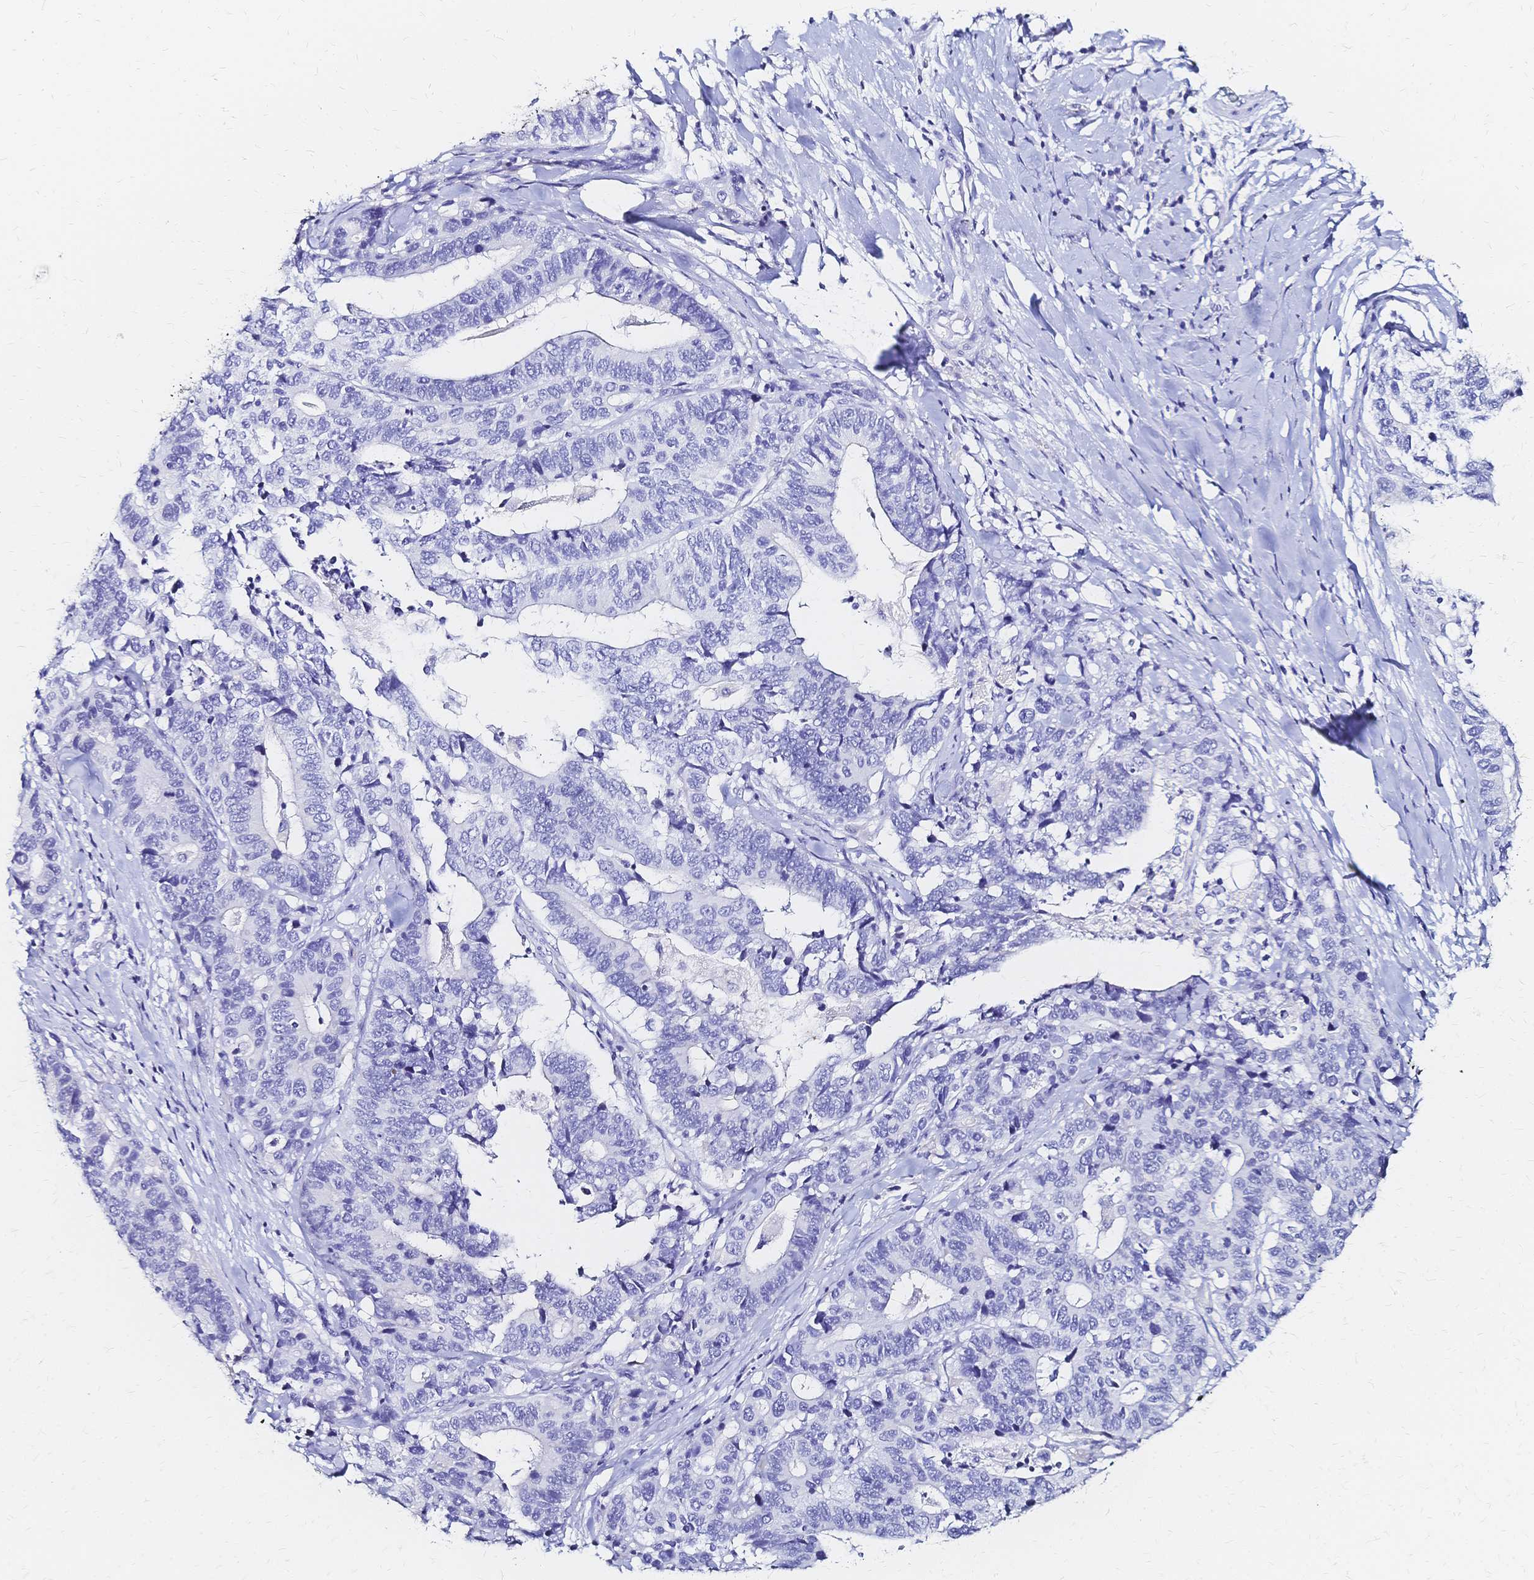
{"staining": {"intensity": "negative", "quantity": "none", "location": "none"}, "tissue": "stomach cancer", "cell_type": "Tumor cells", "image_type": "cancer", "snomed": [{"axis": "morphology", "description": "Adenocarcinoma, NOS"}, {"axis": "topography", "description": "Stomach, upper"}], "caption": "The histopathology image demonstrates no significant expression in tumor cells of stomach cancer.", "gene": "SLC5A1", "patient": {"sex": "female", "age": 67}}